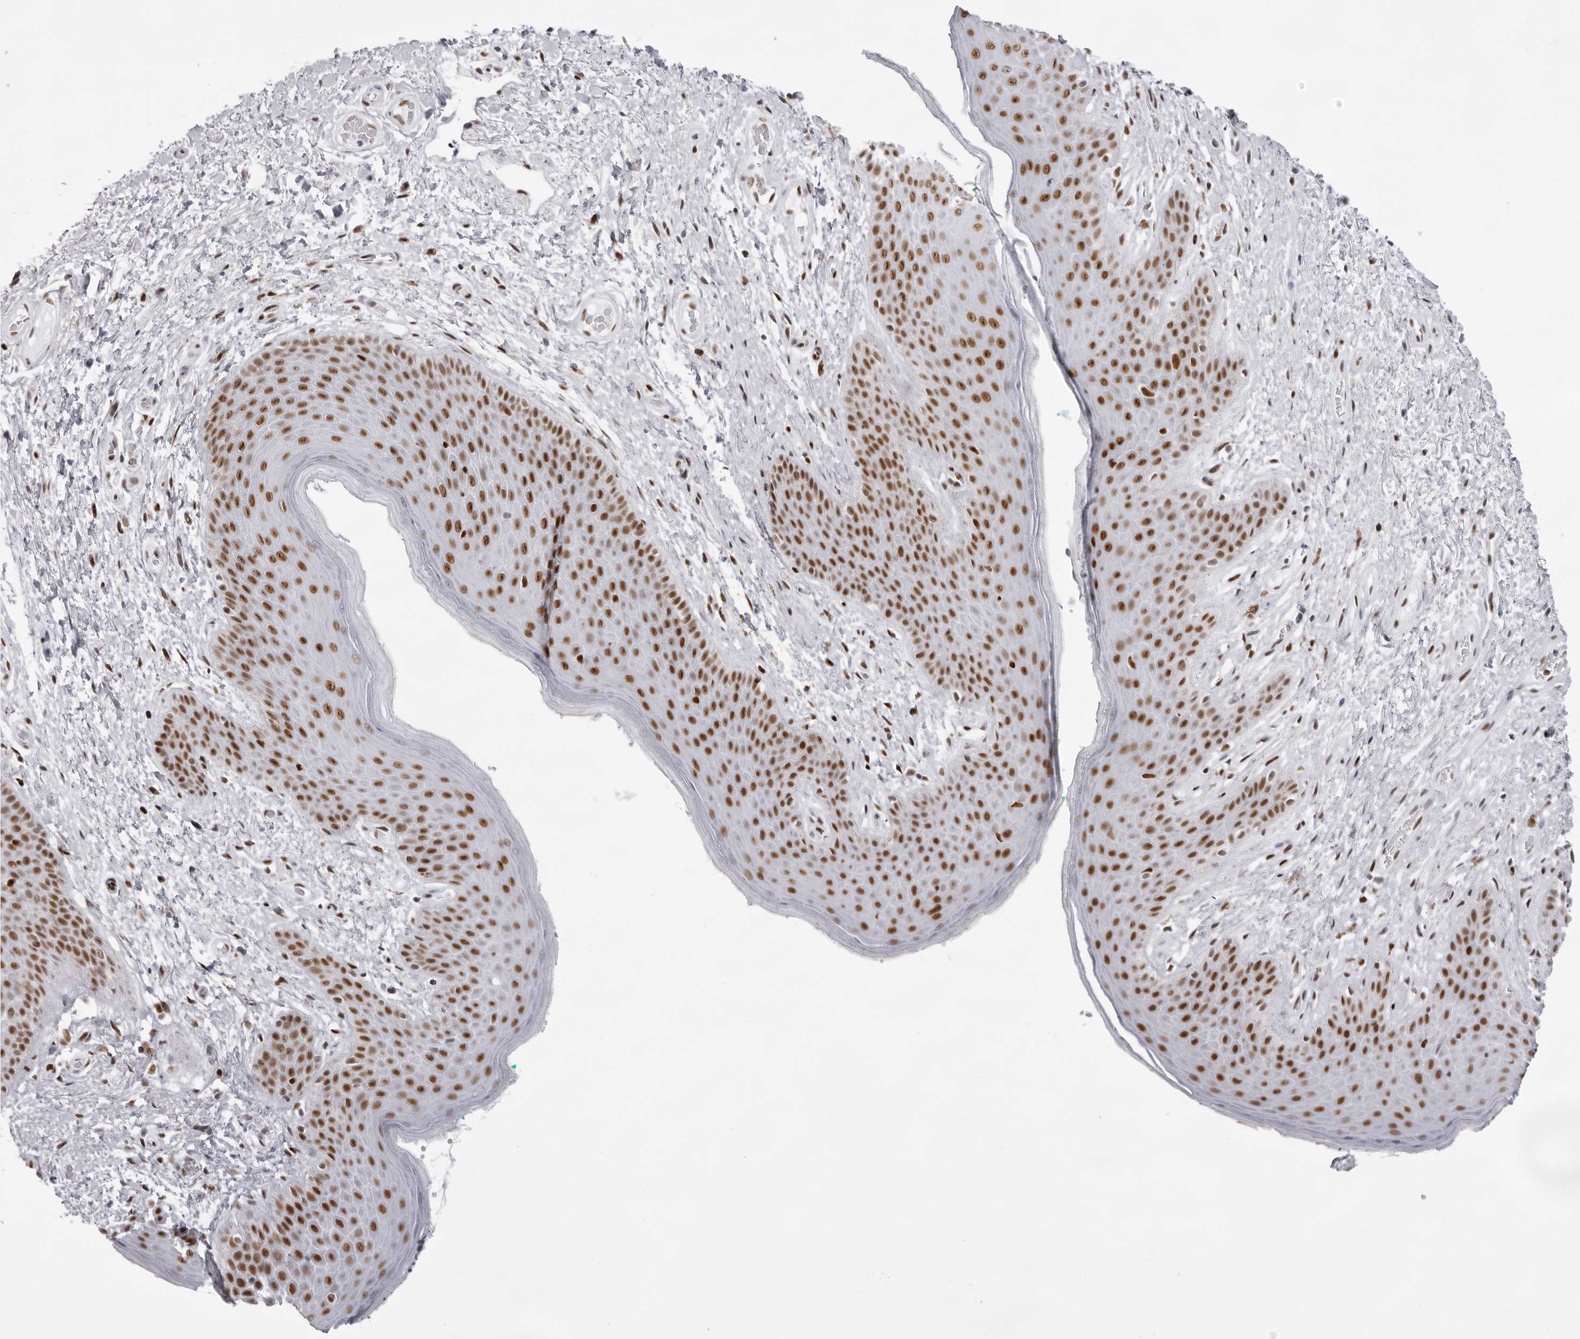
{"staining": {"intensity": "strong", "quantity": "25%-75%", "location": "nuclear"}, "tissue": "skin", "cell_type": "Epidermal cells", "image_type": "normal", "snomed": [{"axis": "morphology", "description": "Normal tissue, NOS"}, {"axis": "topography", "description": "Anal"}], "caption": "Skin was stained to show a protein in brown. There is high levels of strong nuclear positivity in about 25%-75% of epidermal cells. (DAB (3,3'-diaminobenzidine) IHC, brown staining for protein, blue staining for nuclei).", "gene": "IRF2BP2", "patient": {"sex": "male", "age": 74}}